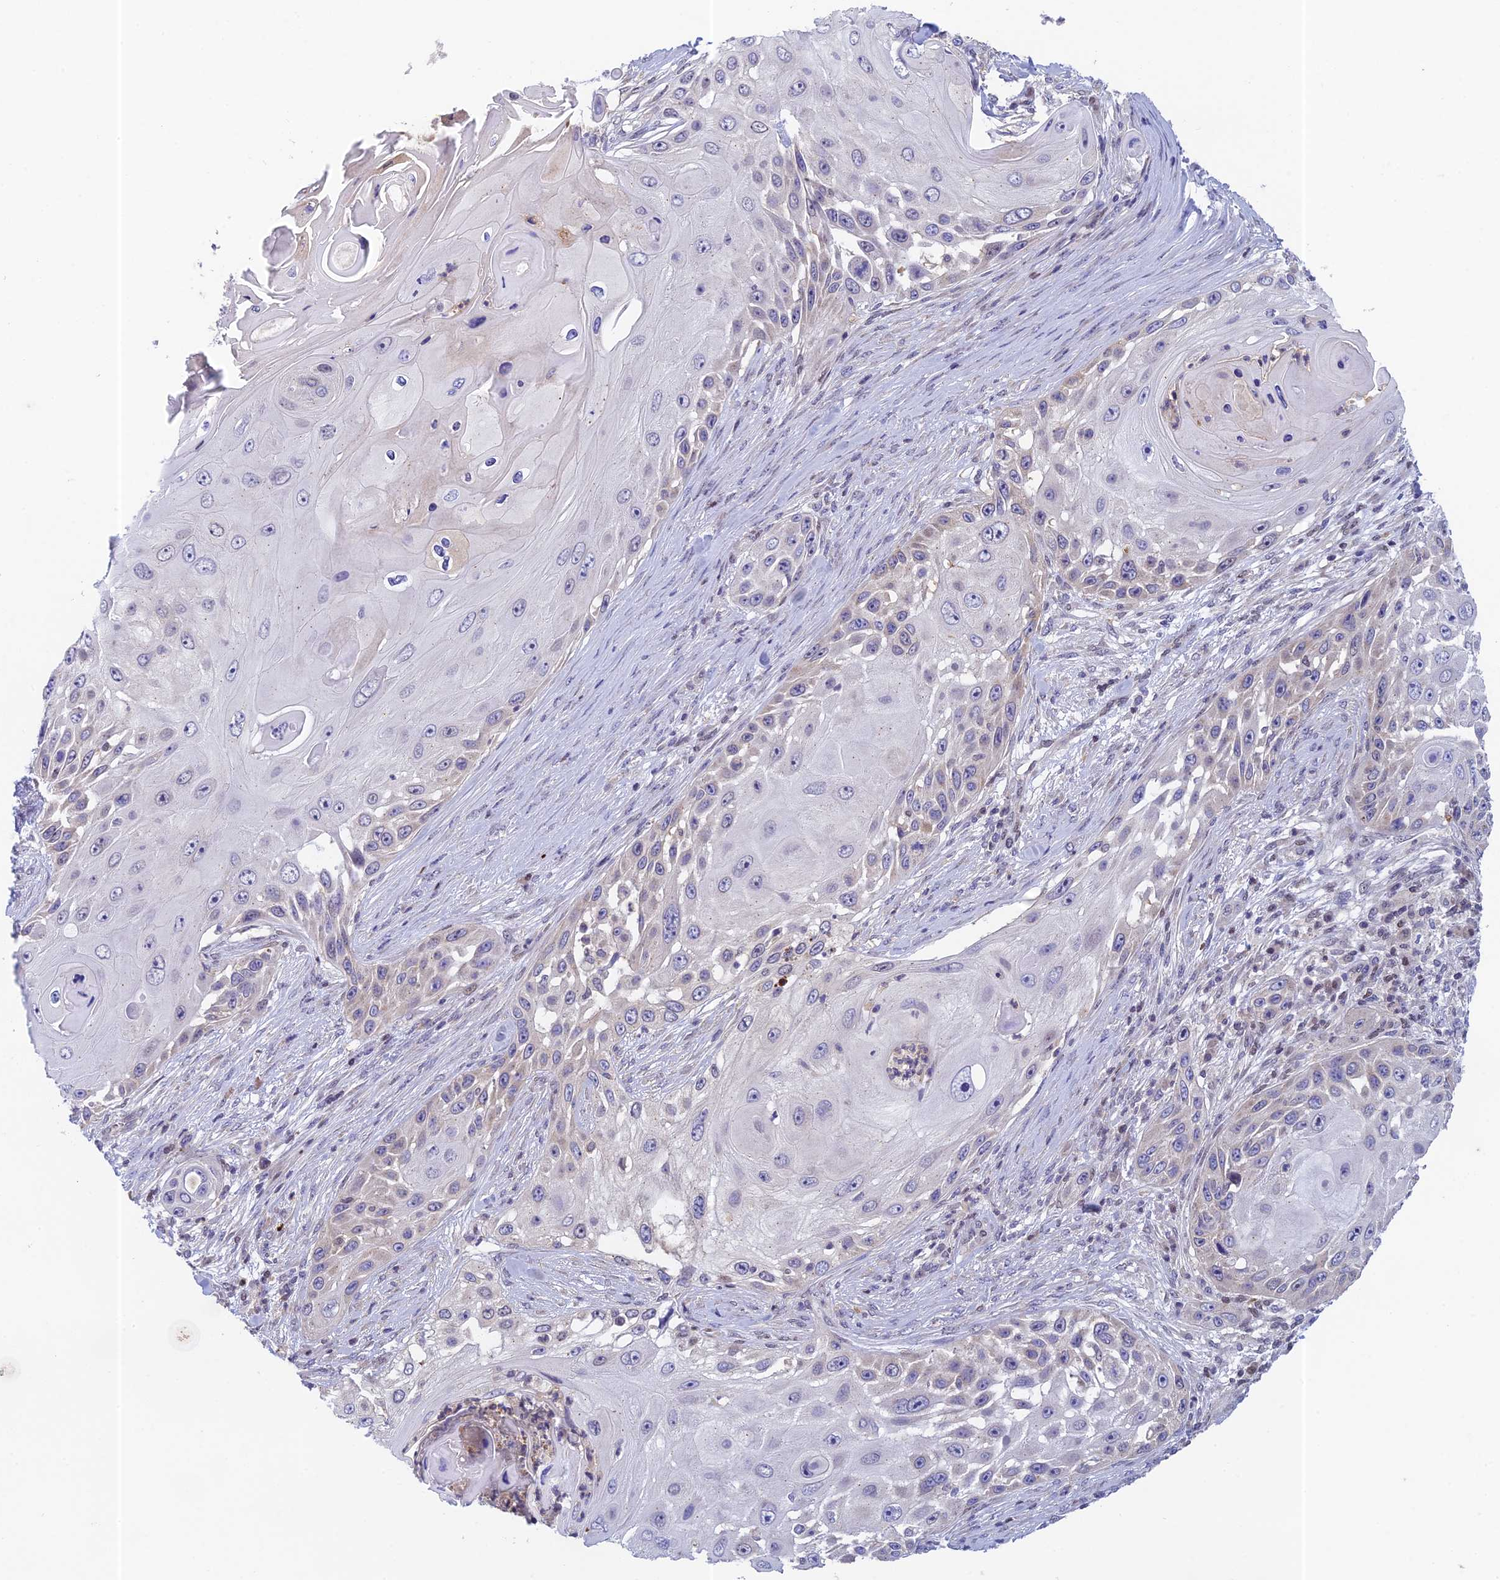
{"staining": {"intensity": "negative", "quantity": "none", "location": "none"}, "tissue": "skin cancer", "cell_type": "Tumor cells", "image_type": "cancer", "snomed": [{"axis": "morphology", "description": "Squamous cell carcinoma, NOS"}, {"axis": "topography", "description": "Skin"}], "caption": "Tumor cells show no significant staining in skin squamous cell carcinoma.", "gene": "MRPL17", "patient": {"sex": "female", "age": 44}}